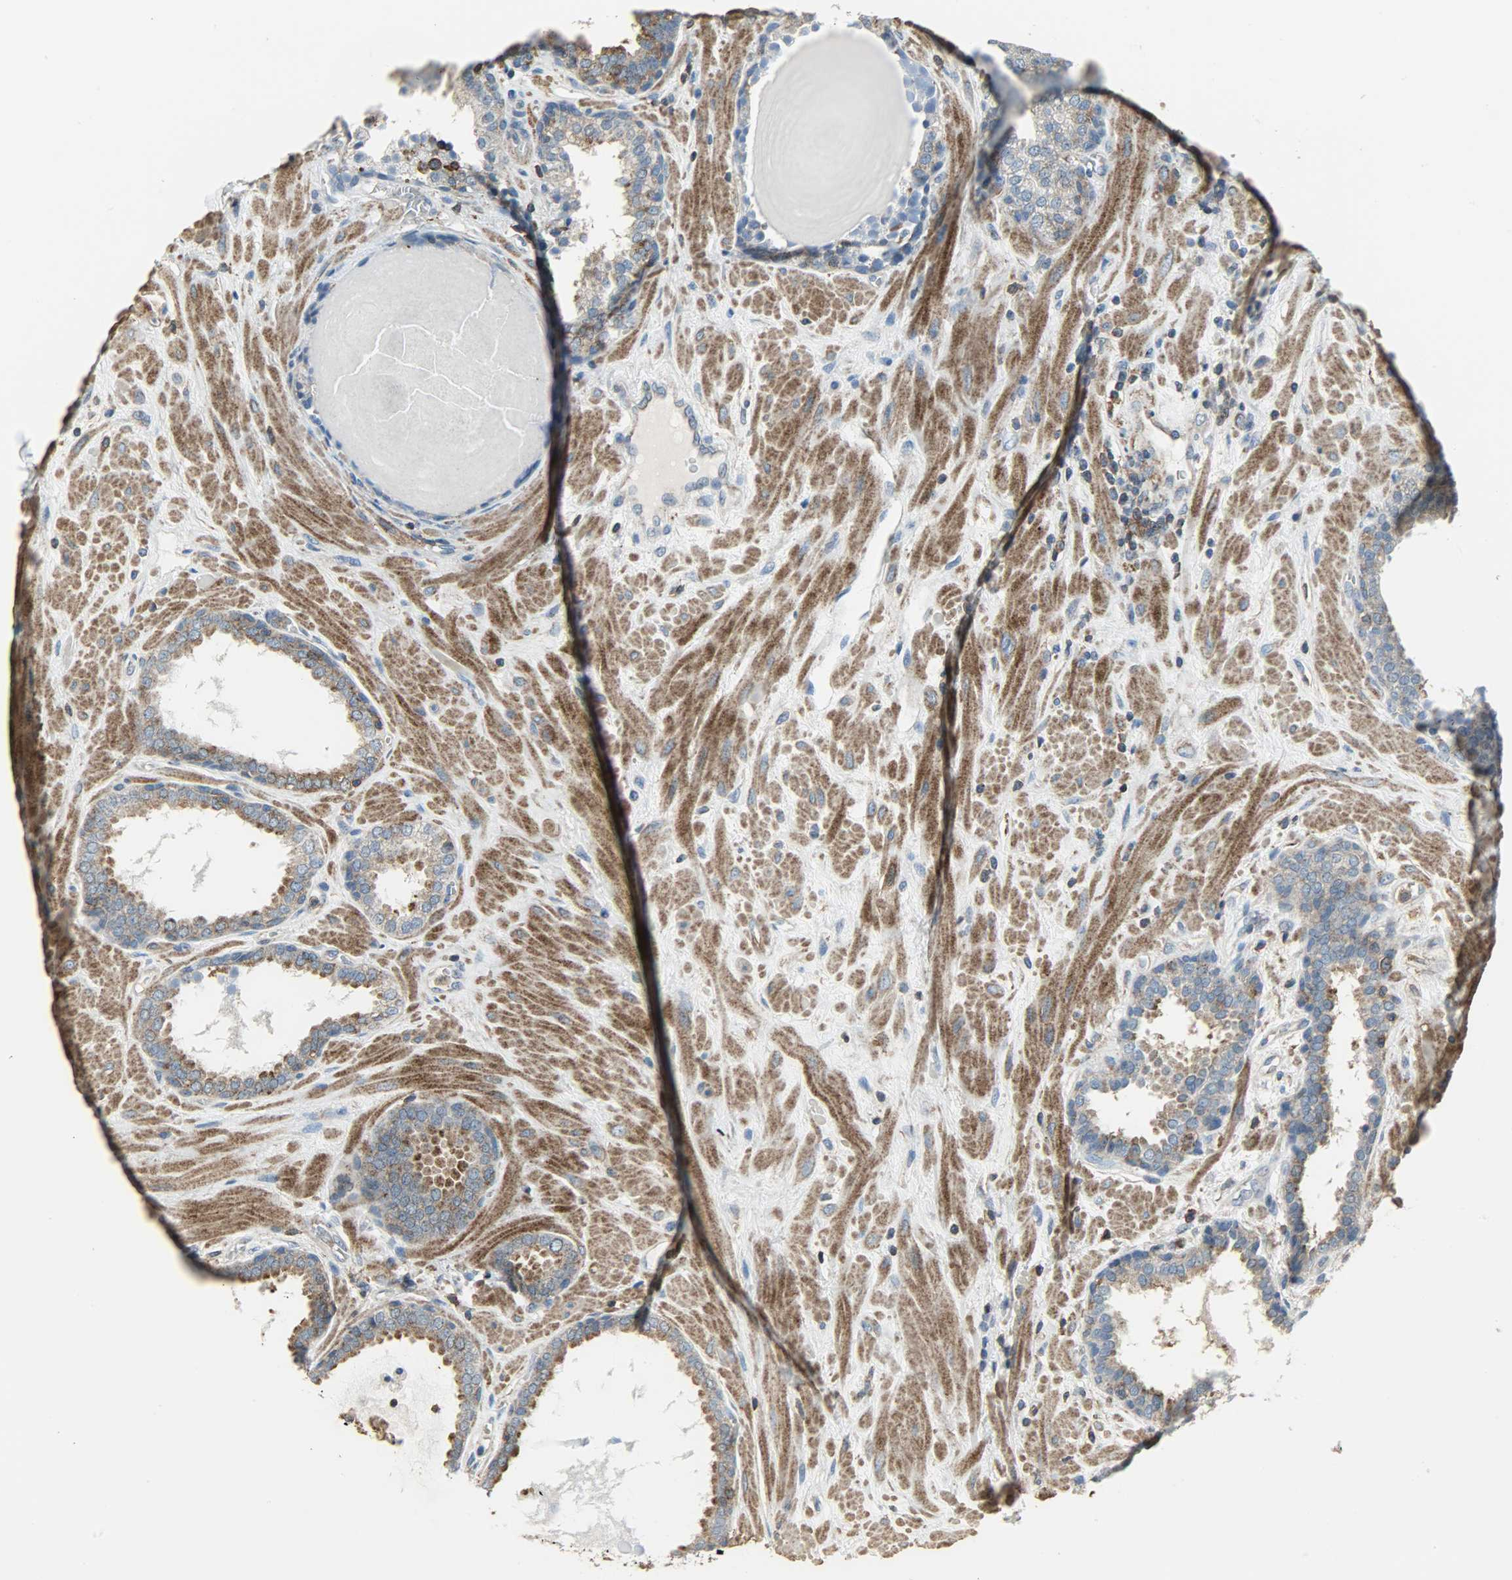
{"staining": {"intensity": "weak", "quantity": ">75%", "location": "cytoplasmic/membranous"}, "tissue": "prostate", "cell_type": "Glandular cells", "image_type": "normal", "snomed": [{"axis": "morphology", "description": "Normal tissue, NOS"}, {"axis": "topography", "description": "Prostate"}], "caption": "Brown immunohistochemical staining in benign prostate exhibits weak cytoplasmic/membranous positivity in about >75% of glandular cells.", "gene": "DNAJA4", "patient": {"sex": "male", "age": 51}}